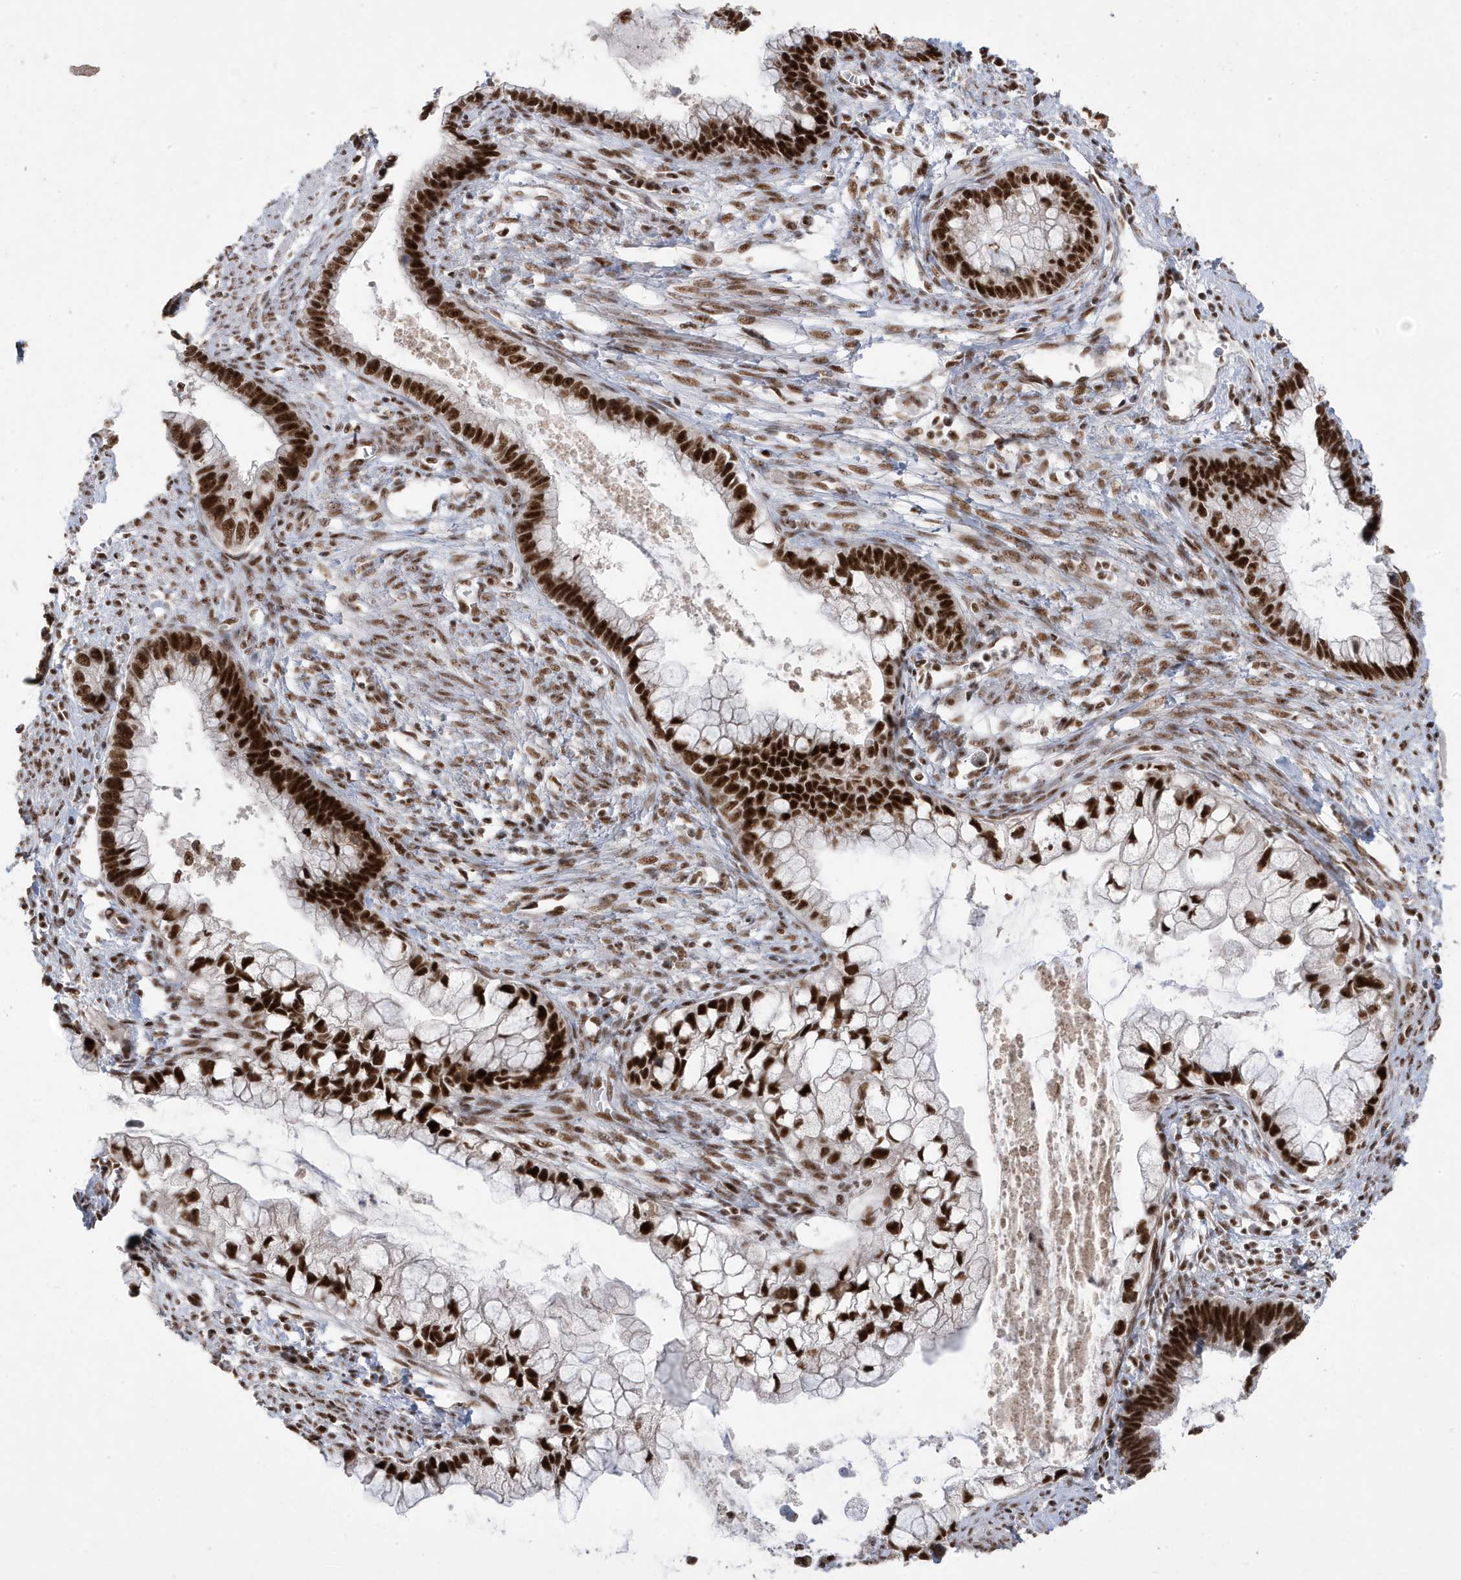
{"staining": {"intensity": "strong", "quantity": ">75%", "location": "nuclear"}, "tissue": "cervical cancer", "cell_type": "Tumor cells", "image_type": "cancer", "snomed": [{"axis": "morphology", "description": "Adenocarcinoma, NOS"}, {"axis": "topography", "description": "Cervix"}], "caption": "Immunohistochemical staining of cervical cancer displays strong nuclear protein staining in approximately >75% of tumor cells.", "gene": "MTREX", "patient": {"sex": "female", "age": 44}}